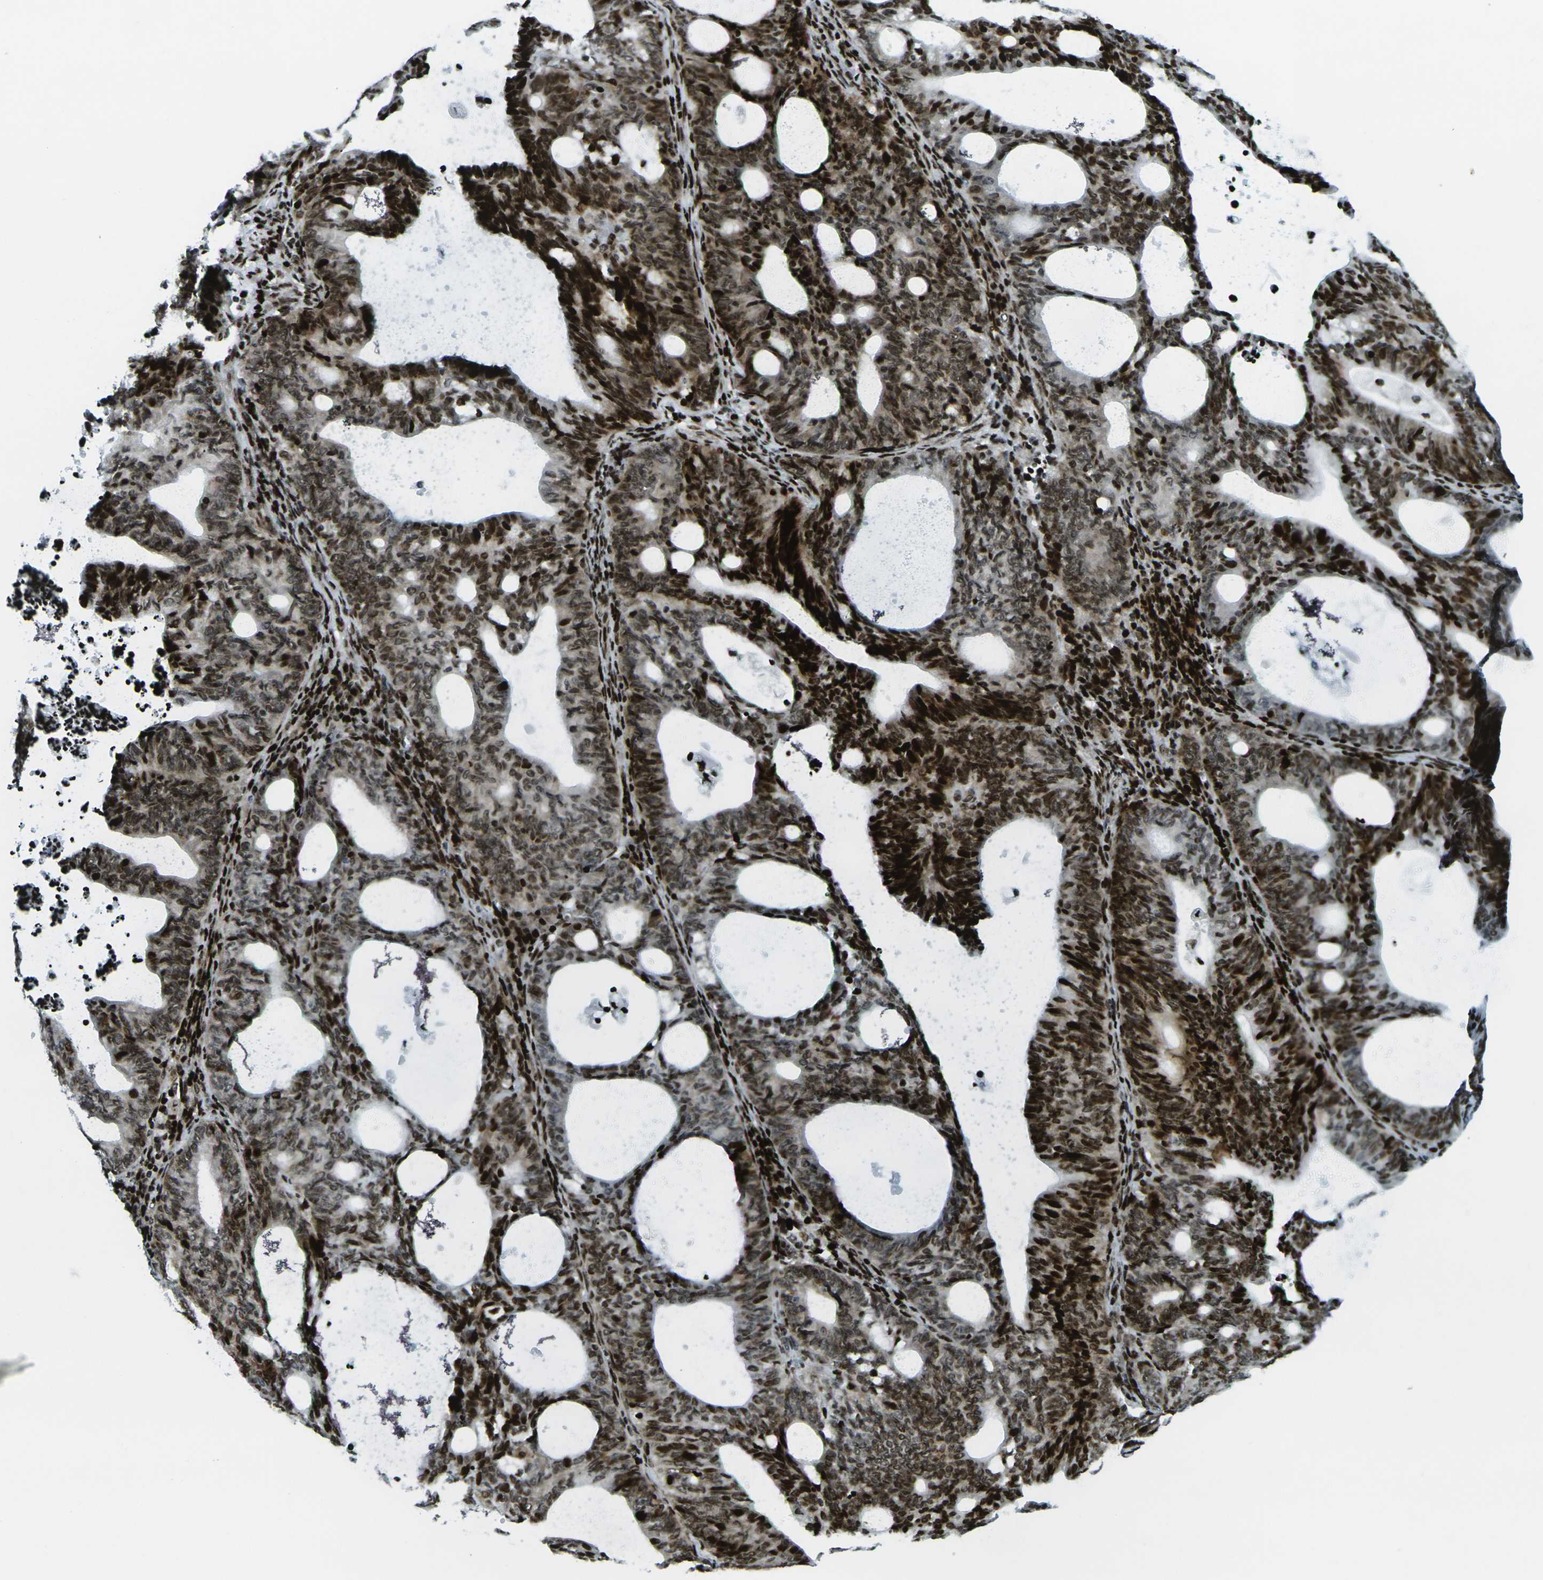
{"staining": {"intensity": "strong", "quantity": ">75%", "location": "nuclear"}, "tissue": "endometrial cancer", "cell_type": "Tumor cells", "image_type": "cancer", "snomed": [{"axis": "morphology", "description": "Adenocarcinoma, NOS"}, {"axis": "topography", "description": "Uterus"}], "caption": "IHC of human endometrial adenocarcinoma demonstrates high levels of strong nuclear expression in approximately >75% of tumor cells. The staining is performed using DAB brown chromogen to label protein expression. The nuclei are counter-stained blue using hematoxylin.", "gene": "H3-3A", "patient": {"sex": "female", "age": 83}}